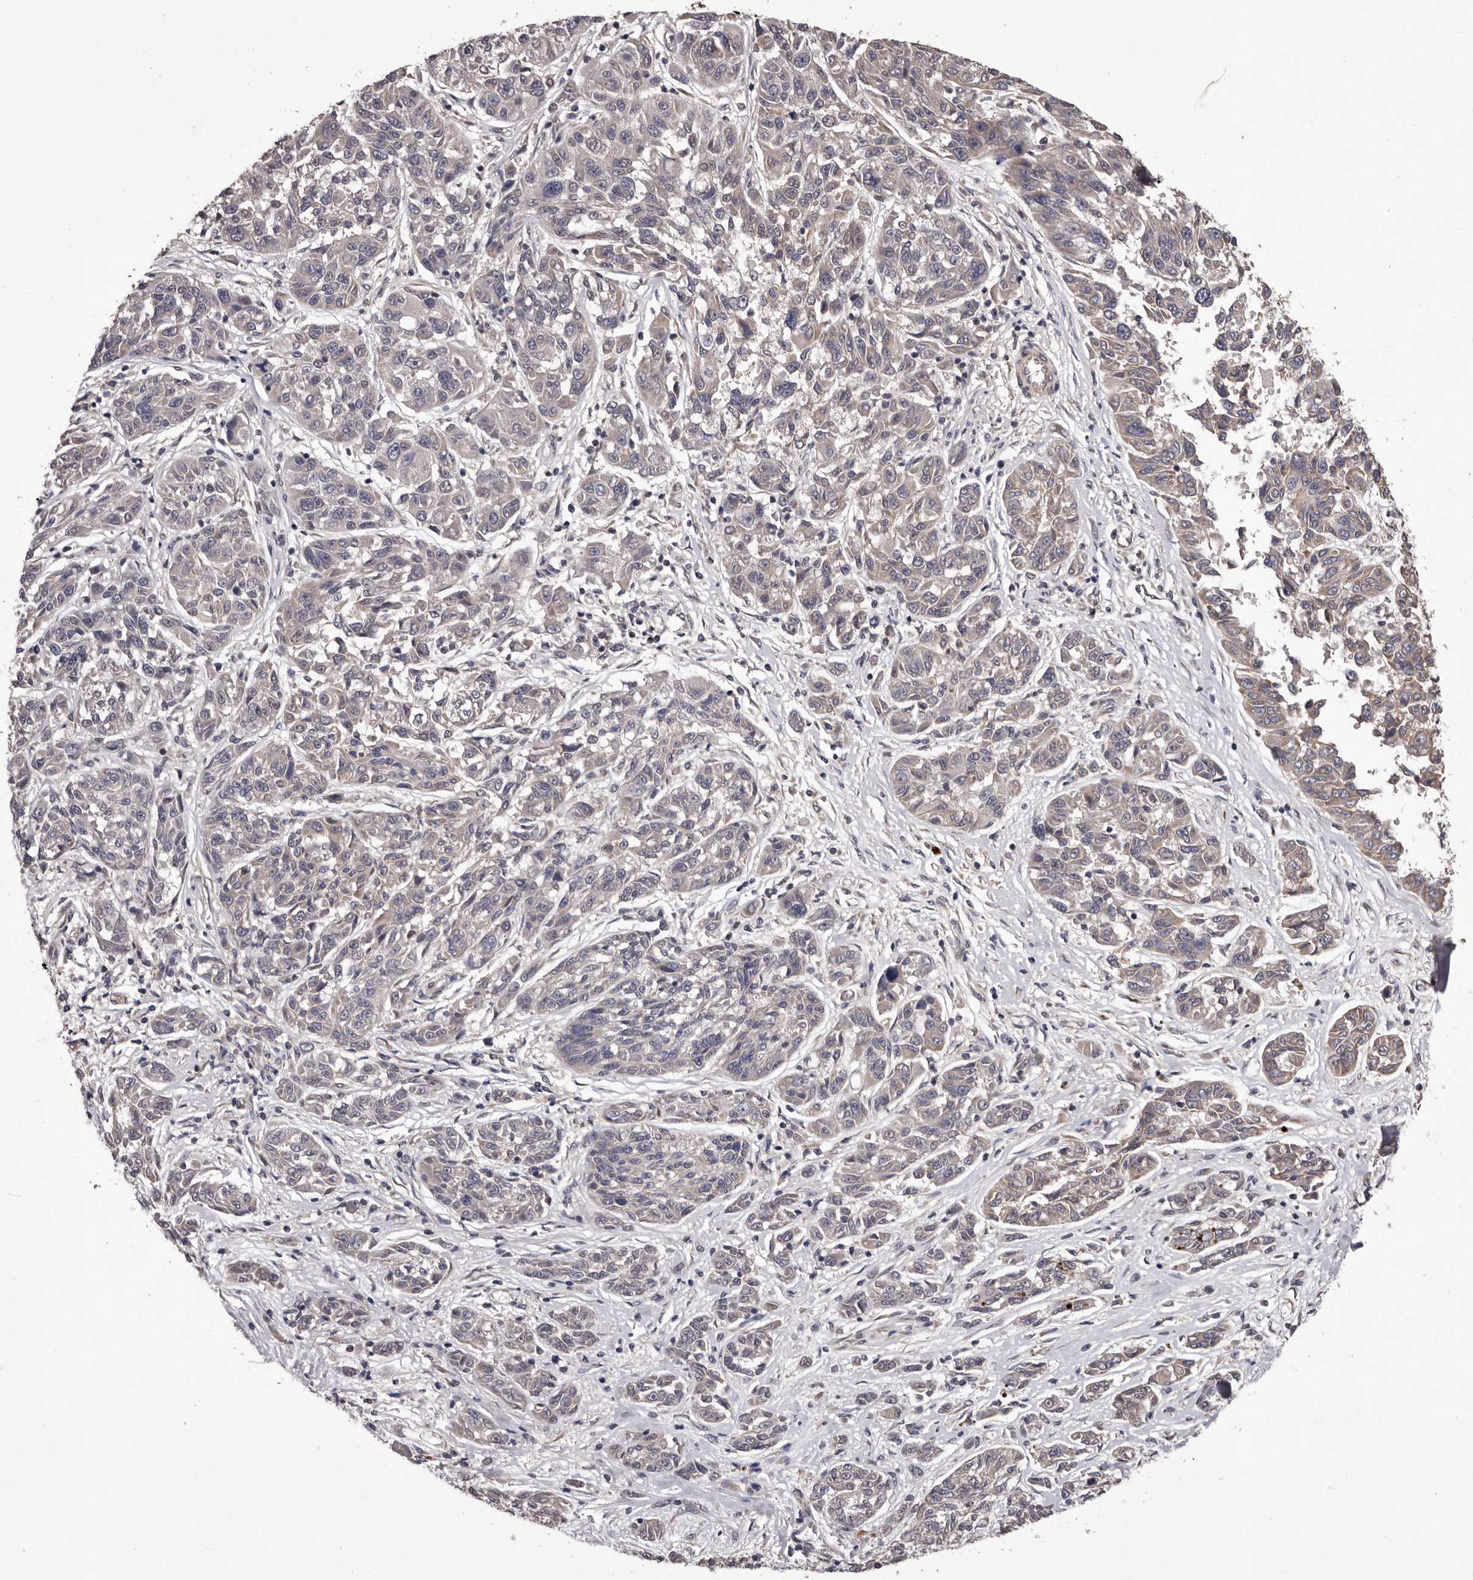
{"staining": {"intensity": "negative", "quantity": "none", "location": "none"}, "tissue": "melanoma", "cell_type": "Tumor cells", "image_type": "cancer", "snomed": [{"axis": "morphology", "description": "Malignant melanoma, NOS"}, {"axis": "topography", "description": "Skin"}], "caption": "Photomicrograph shows no protein staining in tumor cells of malignant melanoma tissue.", "gene": "CELF3", "patient": {"sex": "male", "age": 53}}